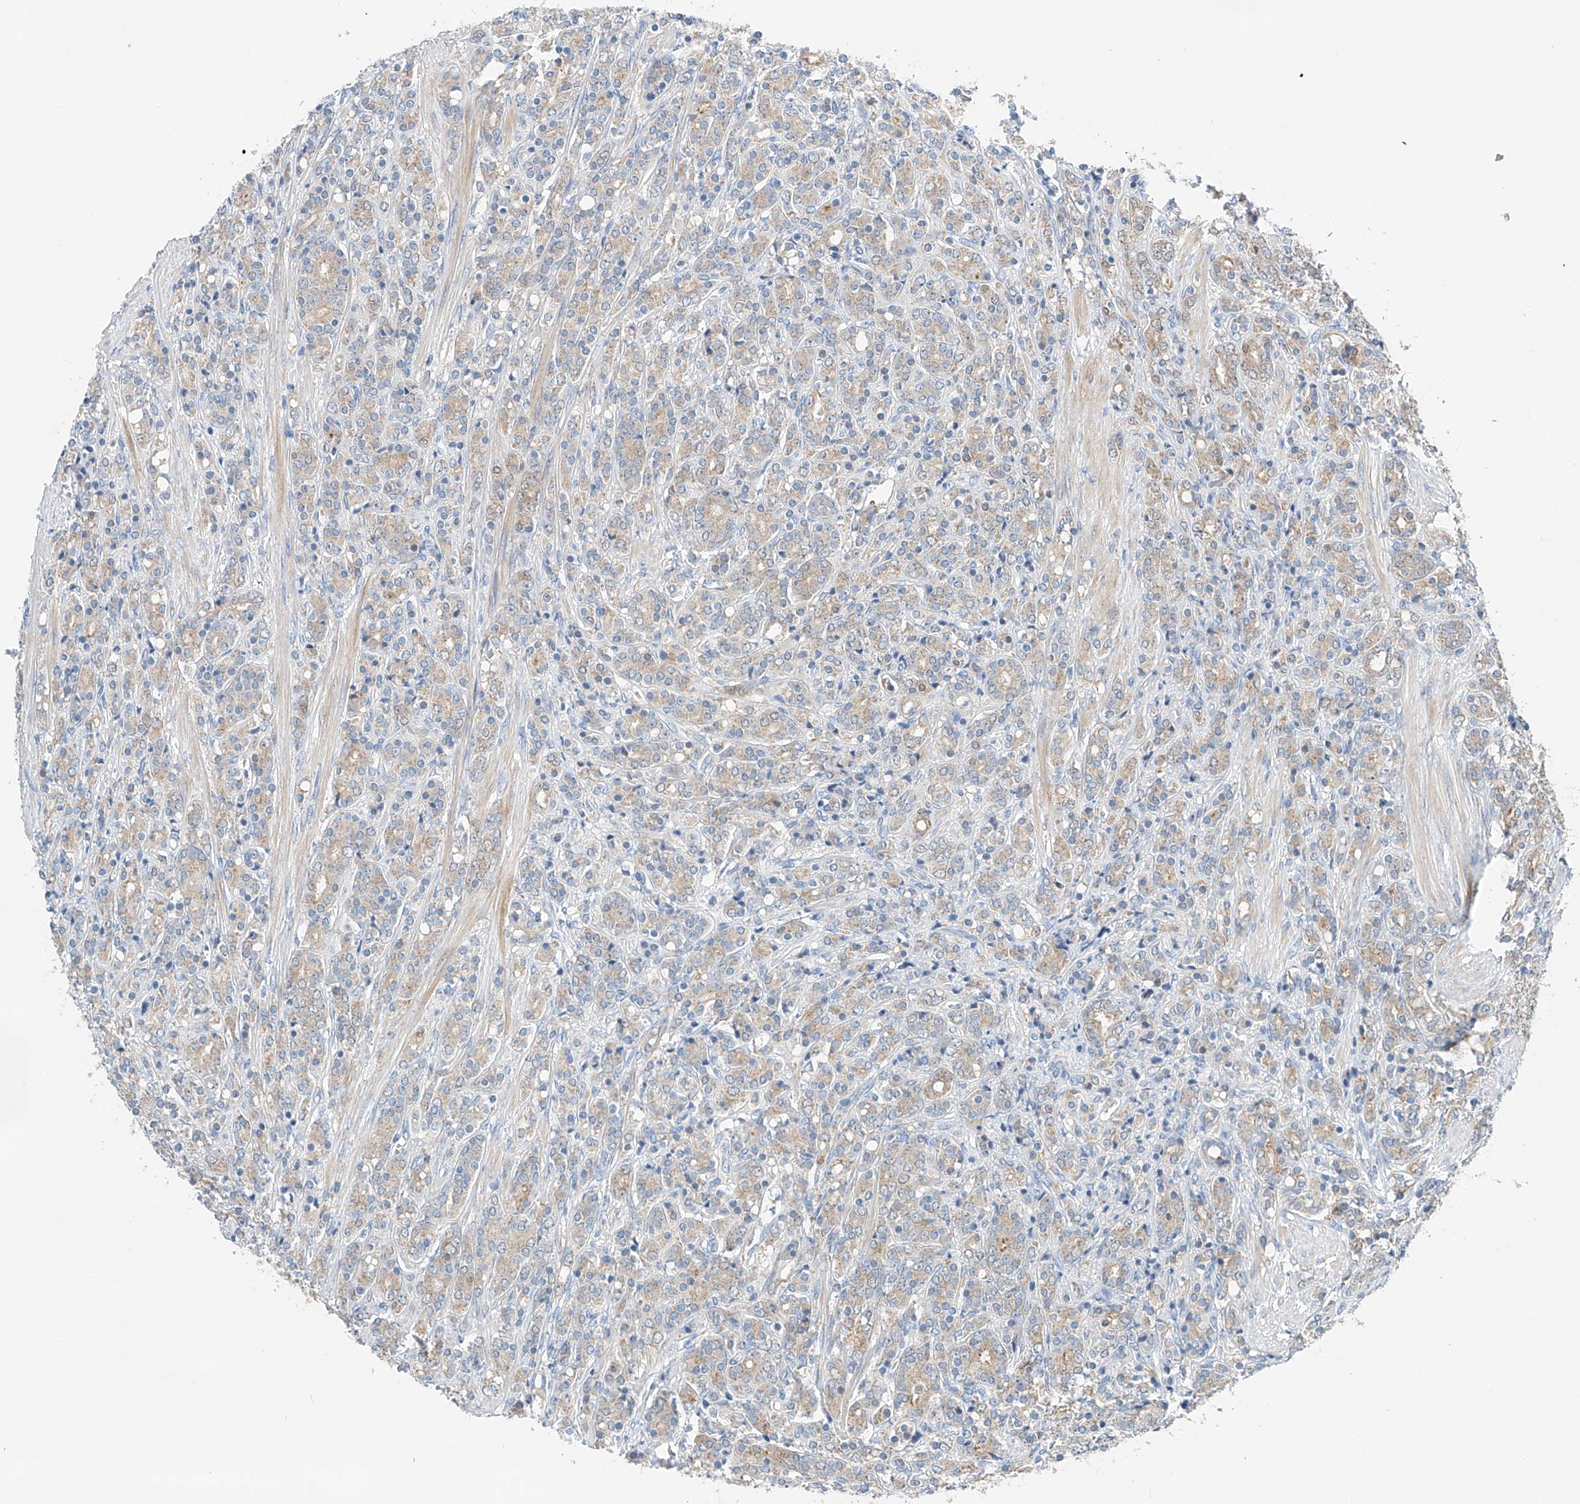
{"staining": {"intensity": "weak", "quantity": ">75%", "location": "cytoplasmic/membranous"}, "tissue": "prostate cancer", "cell_type": "Tumor cells", "image_type": "cancer", "snomed": [{"axis": "morphology", "description": "Adenocarcinoma, High grade"}, {"axis": "topography", "description": "Prostate"}], "caption": "A brown stain highlights weak cytoplasmic/membranous positivity of a protein in prostate adenocarcinoma (high-grade) tumor cells. The staining was performed using DAB, with brown indicating positive protein expression. Nuclei are stained blue with hematoxylin.", "gene": "GPC4", "patient": {"sex": "male", "age": 62}}